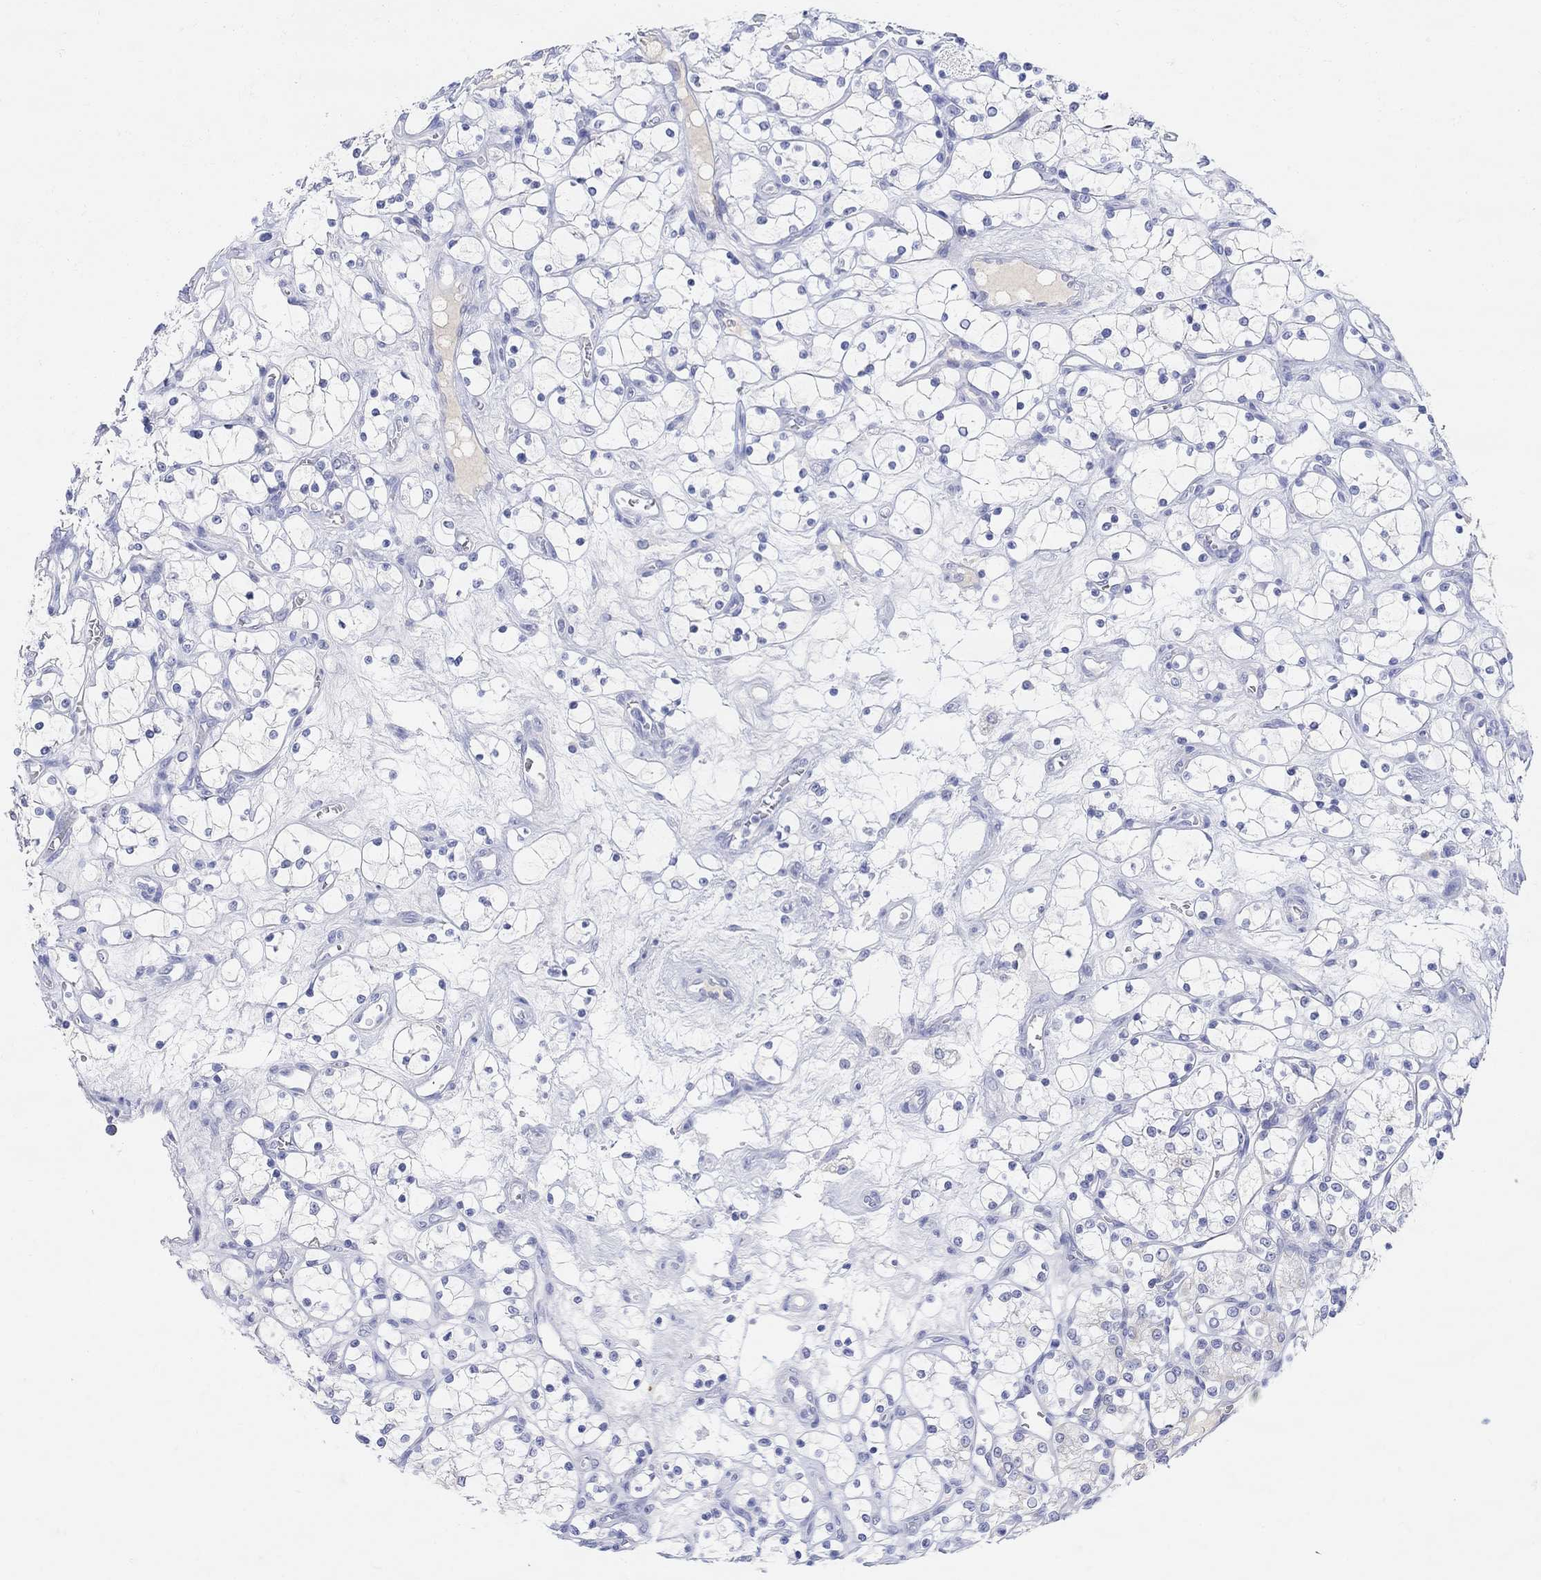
{"staining": {"intensity": "negative", "quantity": "none", "location": "none"}, "tissue": "renal cancer", "cell_type": "Tumor cells", "image_type": "cancer", "snomed": [{"axis": "morphology", "description": "Adenocarcinoma, NOS"}, {"axis": "topography", "description": "Kidney"}], "caption": "IHC photomicrograph of adenocarcinoma (renal) stained for a protein (brown), which reveals no expression in tumor cells. The staining was performed using DAB to visualize the protein expression in brown, while the nuclei were stained in blue with hematoxylin (Magnification: 20x).", "gene": "TYR", "patient": {"sex": "female", "age": 69}}